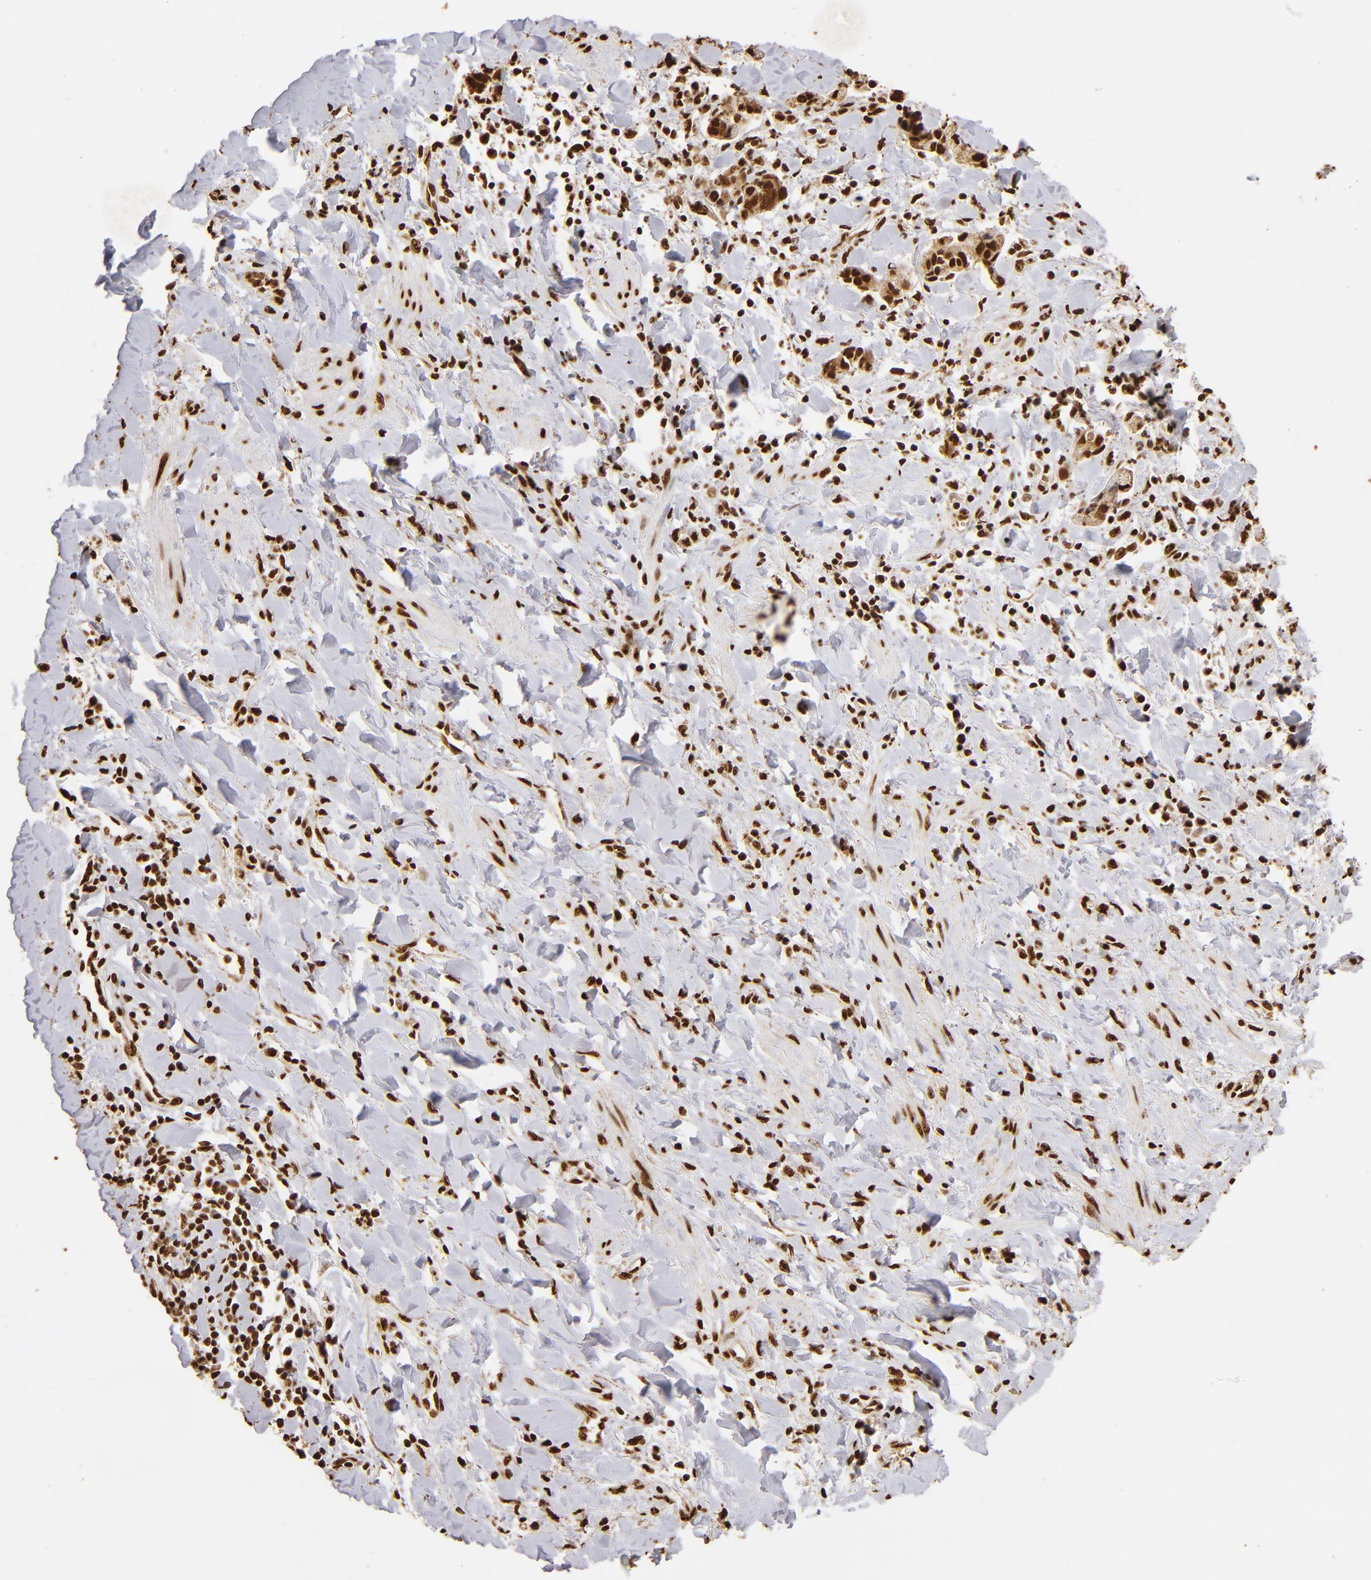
{"staining": {"intensity": "strong", "quantity": ">75%", "location": "nuclear"}, "tissue": "liver cancer", "cell_type": "Tumor cells", "image_type": "cancer", "snomed": [{"axis": "morphology", "description": "Cholangiocarcinoma"}, {"axis": "topography", "description": "Liver"}], "caption": "Immunohistochemistry (IHC) micrograph of neoplastic tissue: human liver cholangiocarcinoma stained using immunohistochemistry (IHC) shows high levels of strong protein expression localized specifically in the nuclear of tumor cells, appearing as a nuclear brown color.", "gene": "ILF3", "patient": {"sex": "male", "age": 57}}